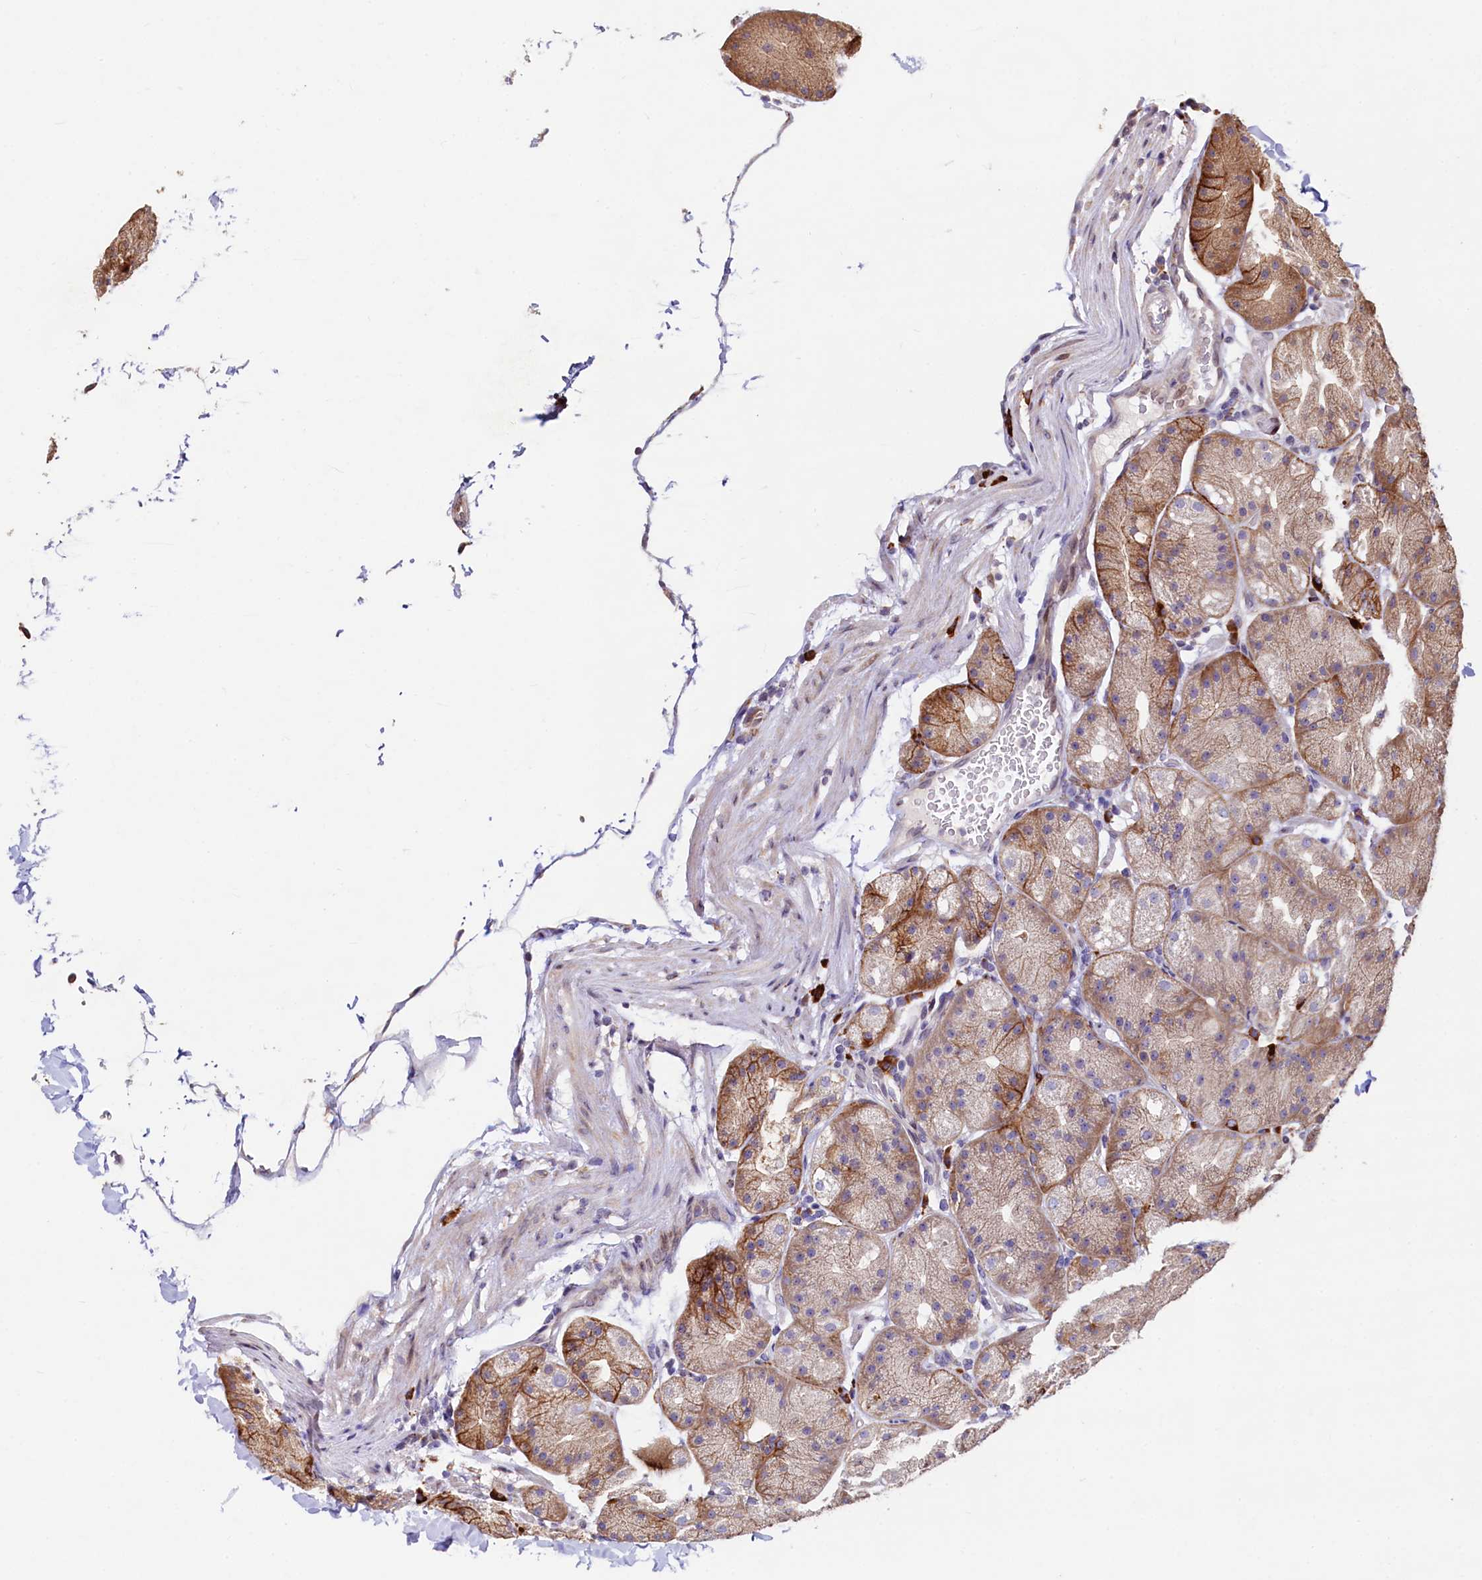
{"staining": {"intensity": "strong", "quantity": "25%-75%", "location": "cytoplasmic/membranous"}, "tissue": "stomach", "cell_type": "Glandular cells", "image_type": "normal", "snomed": [{"axis": "morphology", "description": "Normal tissue, NOS"}, {"axis": "topography", "description": "Stomach, upper"}, {"axis": "topography", "description": "Stomach"}], "caption": "IHC of unremarkable human stomach reveals high levels of strong cytoplasmic/membranous staining in approximately 25%-75% of glandular cells.", "gene": "C5orf15", "patient": {"sex": "male", "age": 48}}